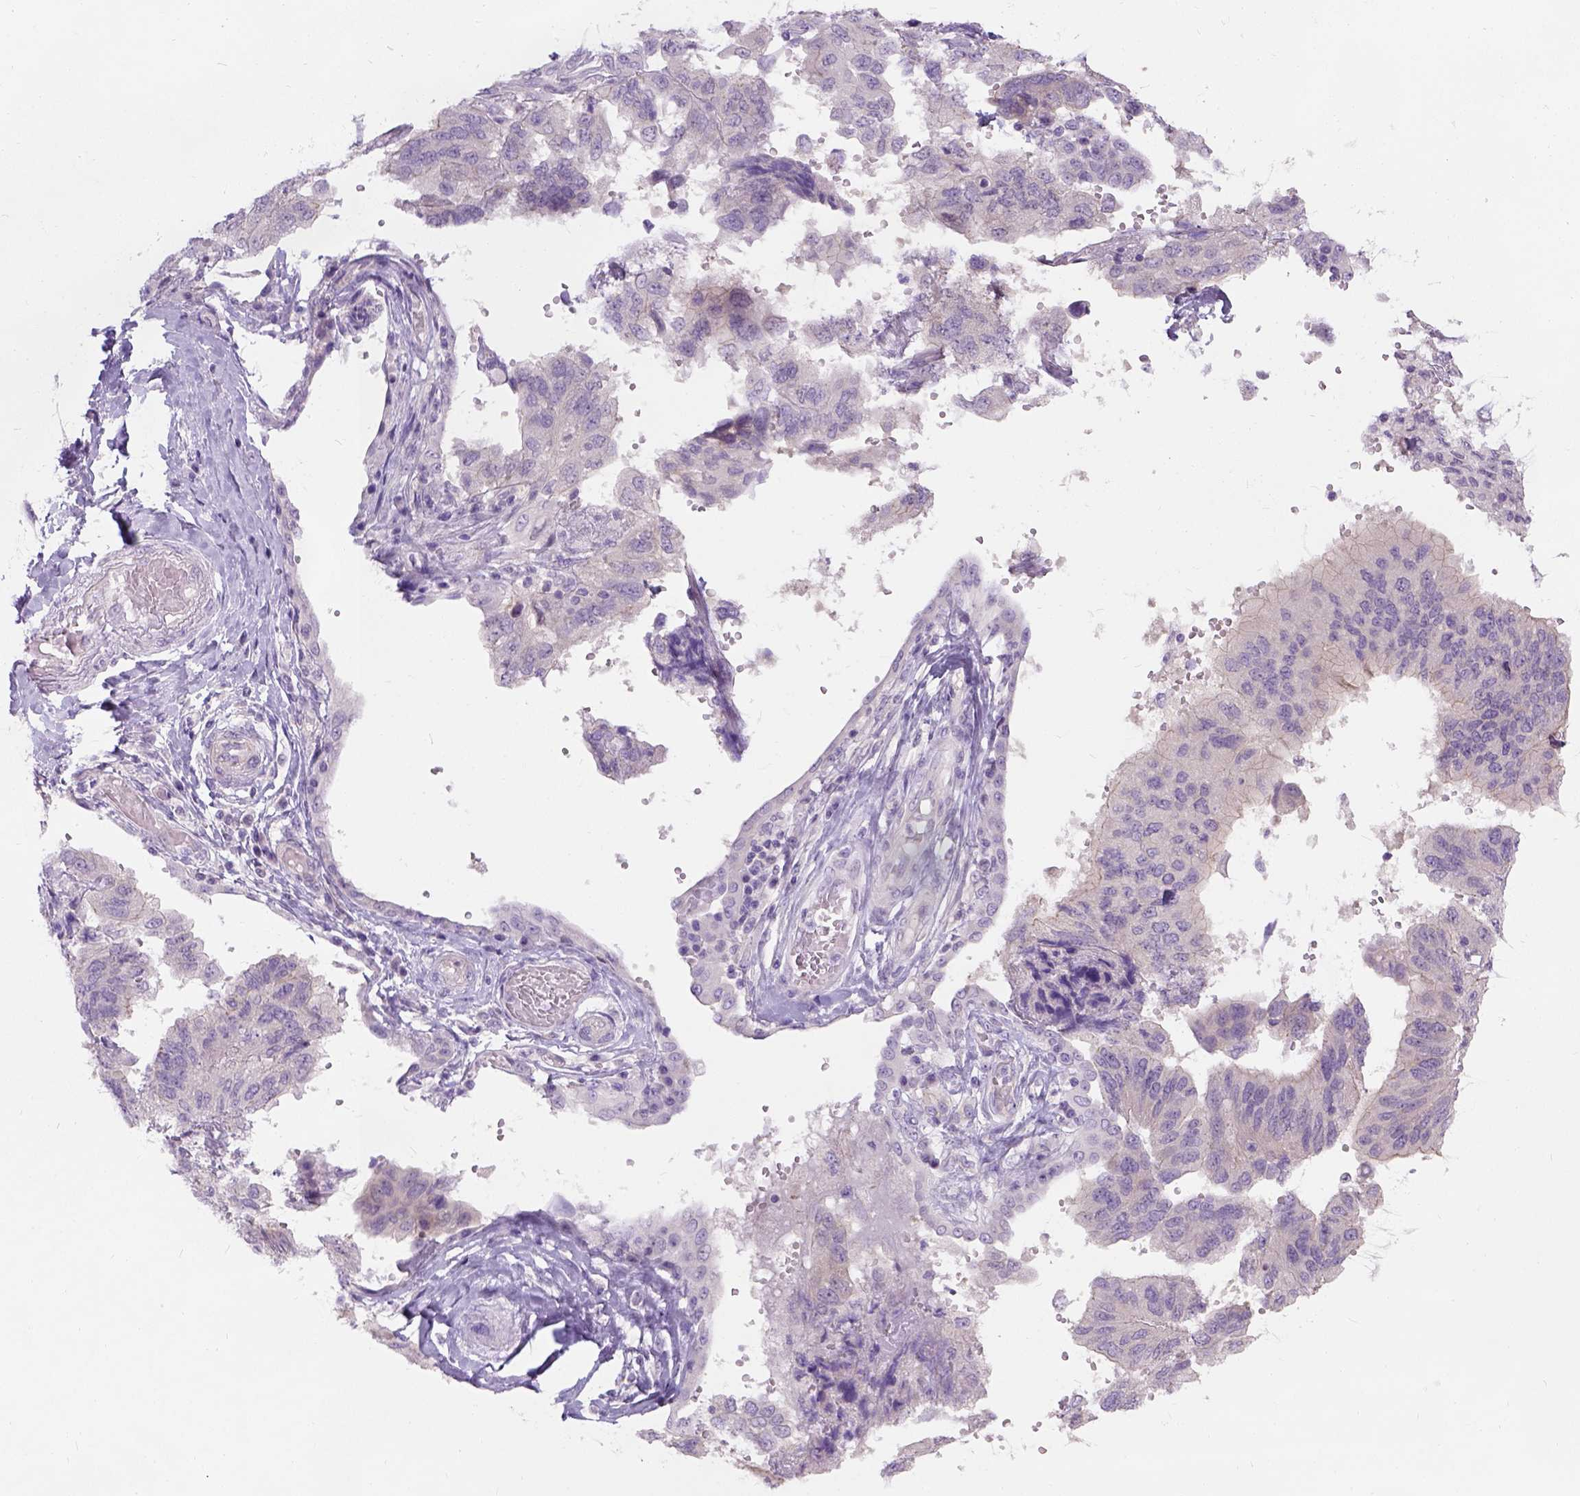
{"staining": {"intensity": "negative", "quantity": "none", "location": "none"}, "tissue": "ovarian cancer", "cell_type": "Tumor cells", "image_type": "cancer", "snomed": [{"axis": "morphology", "description": "Cystadenocarcinoma, serous, NOS"}, {"axis": "topography", "description": "Ovary"}], "caption": "DAB (3,3'-diaminobenzidine) immunohistochemical staining of ovarian serous cystadenocarcinoma reveals no significant expression in tumor cells.", "gene": "C20orf144", "patient": {"sex": "female", "age": 79}}